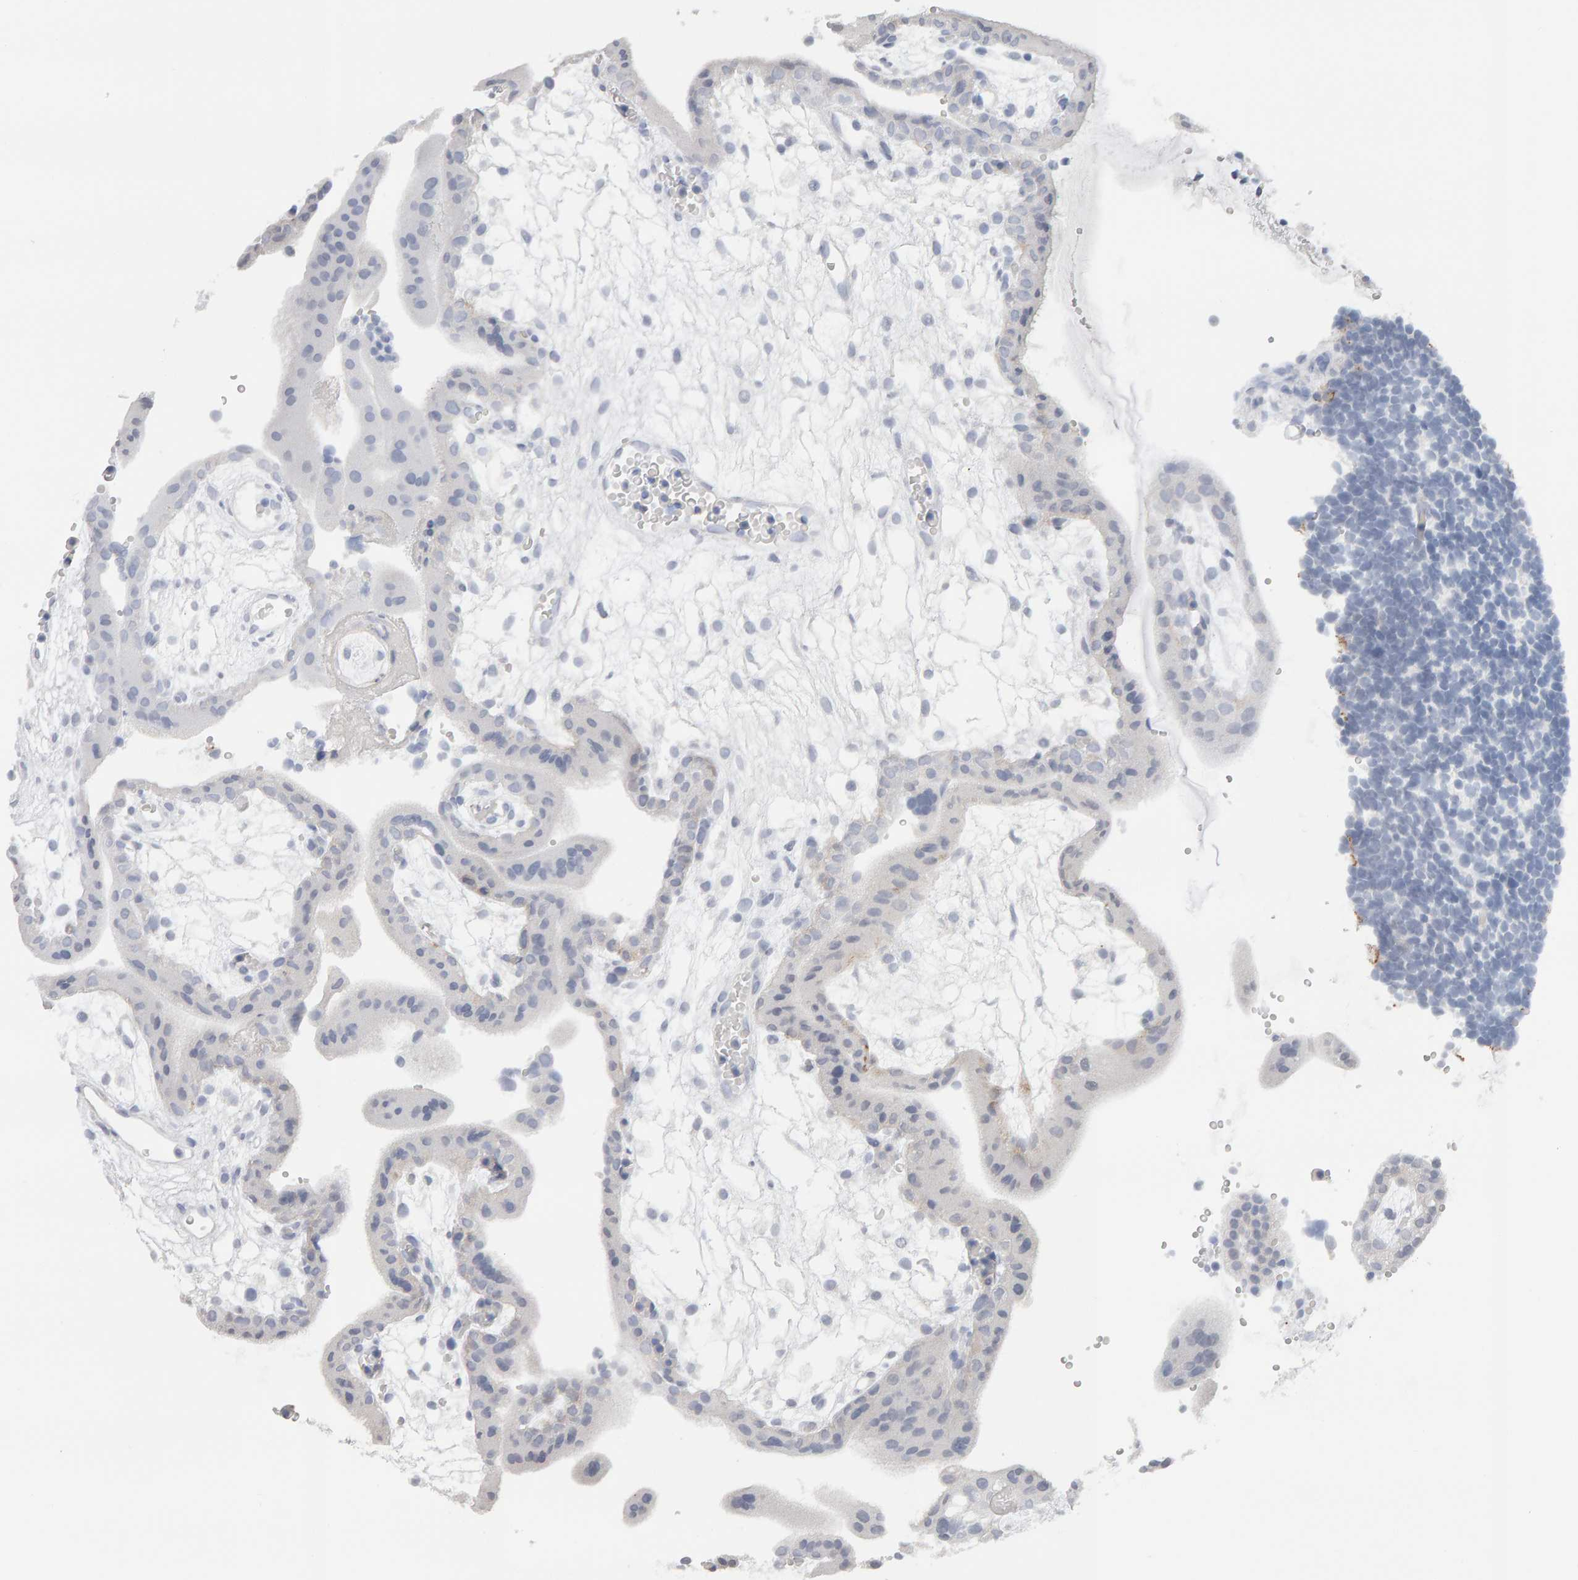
{"staining": {"intensity": "negative", "quantity": "none", "location": "none"}, "tissue": "placenta", "cell_type": "Trophoblastic cells", "image_type": "normal", "snomed": [{"axis": "morphology", "description": "Normal tissue, NOS"}, {"axis": "topography", "description": "Placenta"}], "caption": "This micrograph is of unremarkable placenta stained with immunohistochemistry to label a protein in brown with the nuclei are counter-stained blue. There is no positivity in trophoblastic cells.", "gene": "HNF4A", "patient": {"sex": "female", "age": 18}}